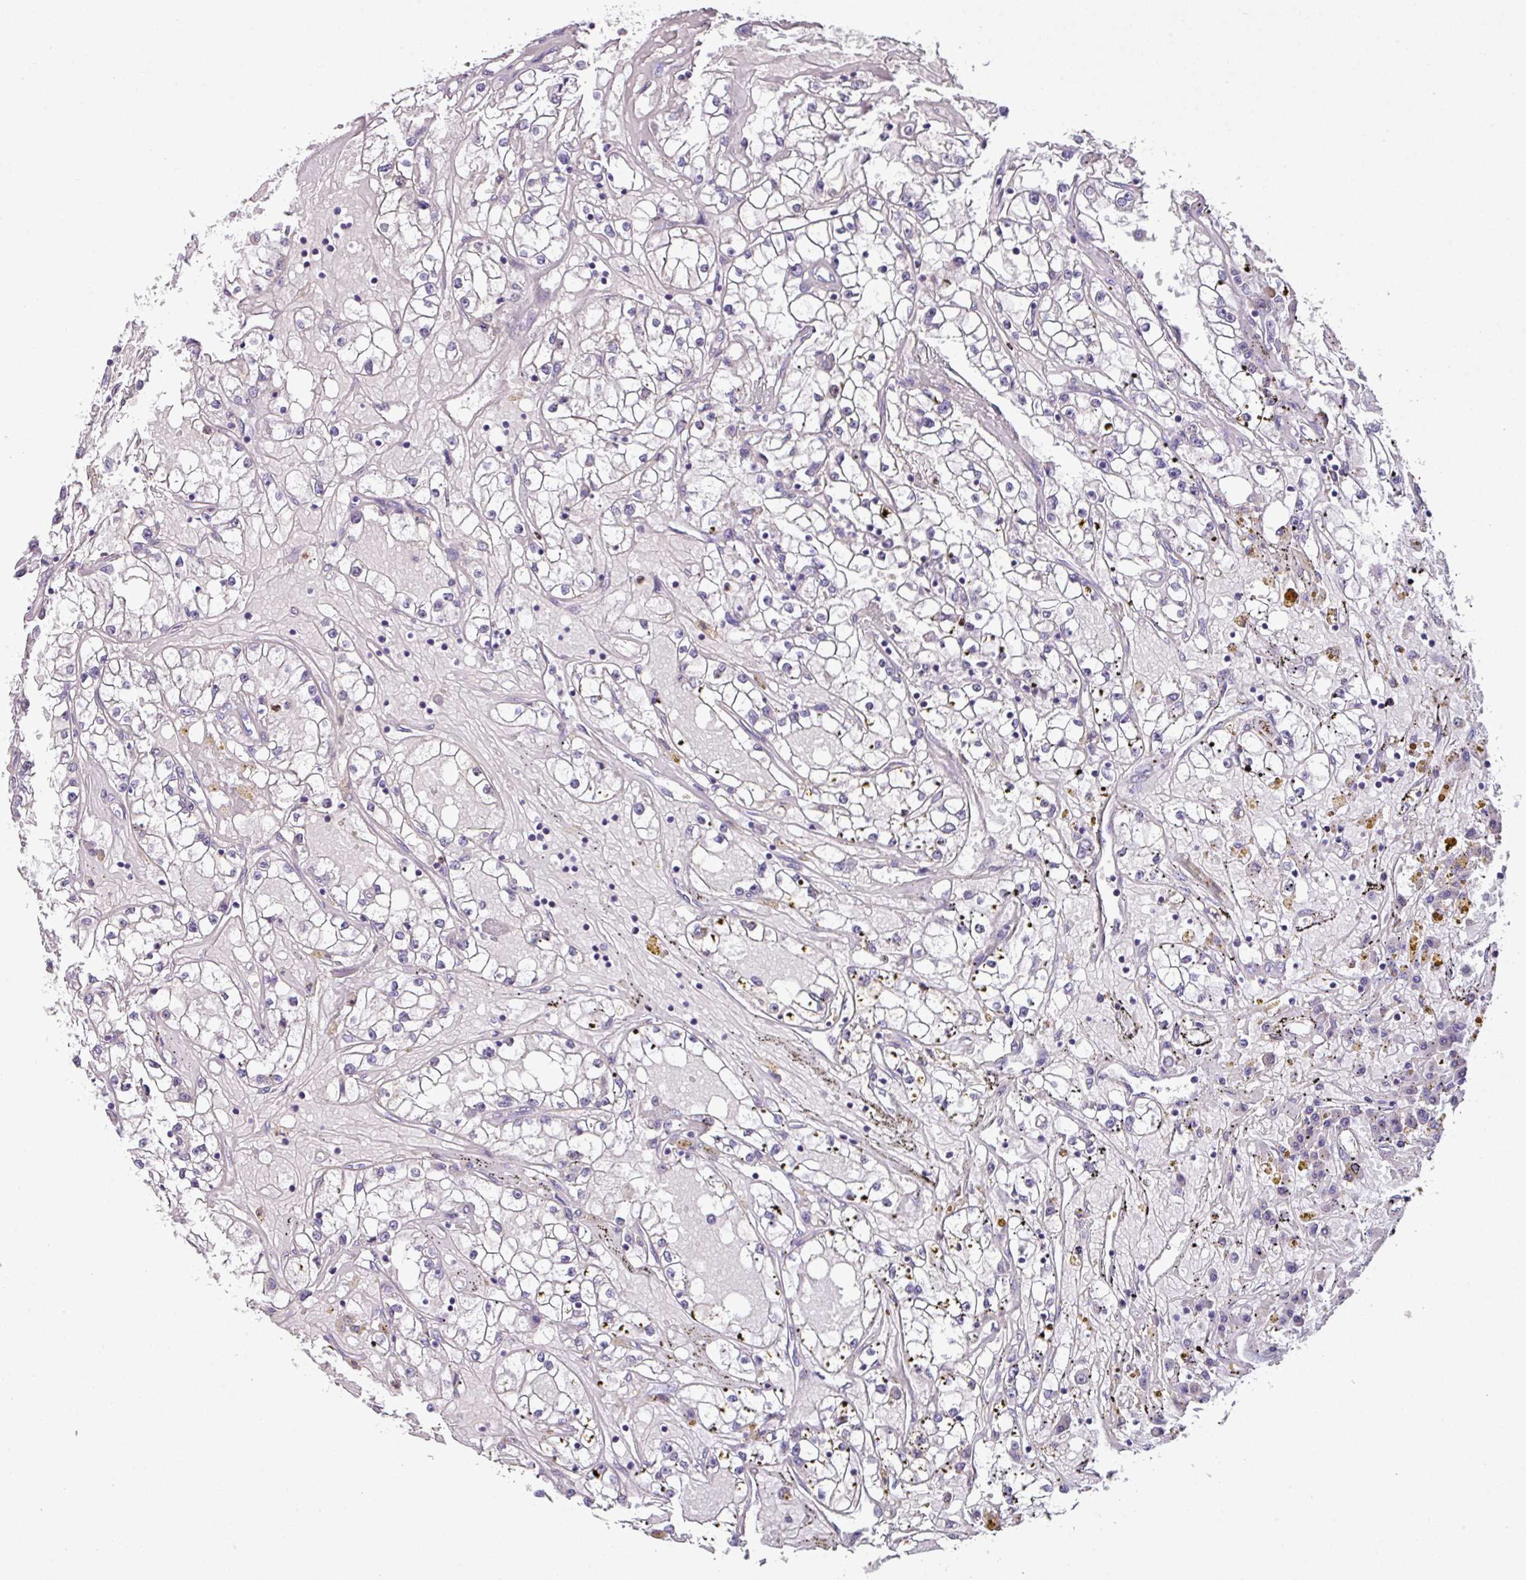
{"staining": {"intensity": "negative", "quantity": "none", "location": "none"}, "tissue": "renal cancer", "cell_type": "Tumor cells", "image_type": "cancer", "snomed": [{"axis": "morphology", "description": "Adenocarcinoma, NOS"}, {"axis": "topography", "description": "Kidney"}], "caption": "Image shows no significant protein staining in tumor cells of renal cancer (adenocarcinoma).", "gene": "ZFP3", "patient": {"sex": "male", "age": 56}}